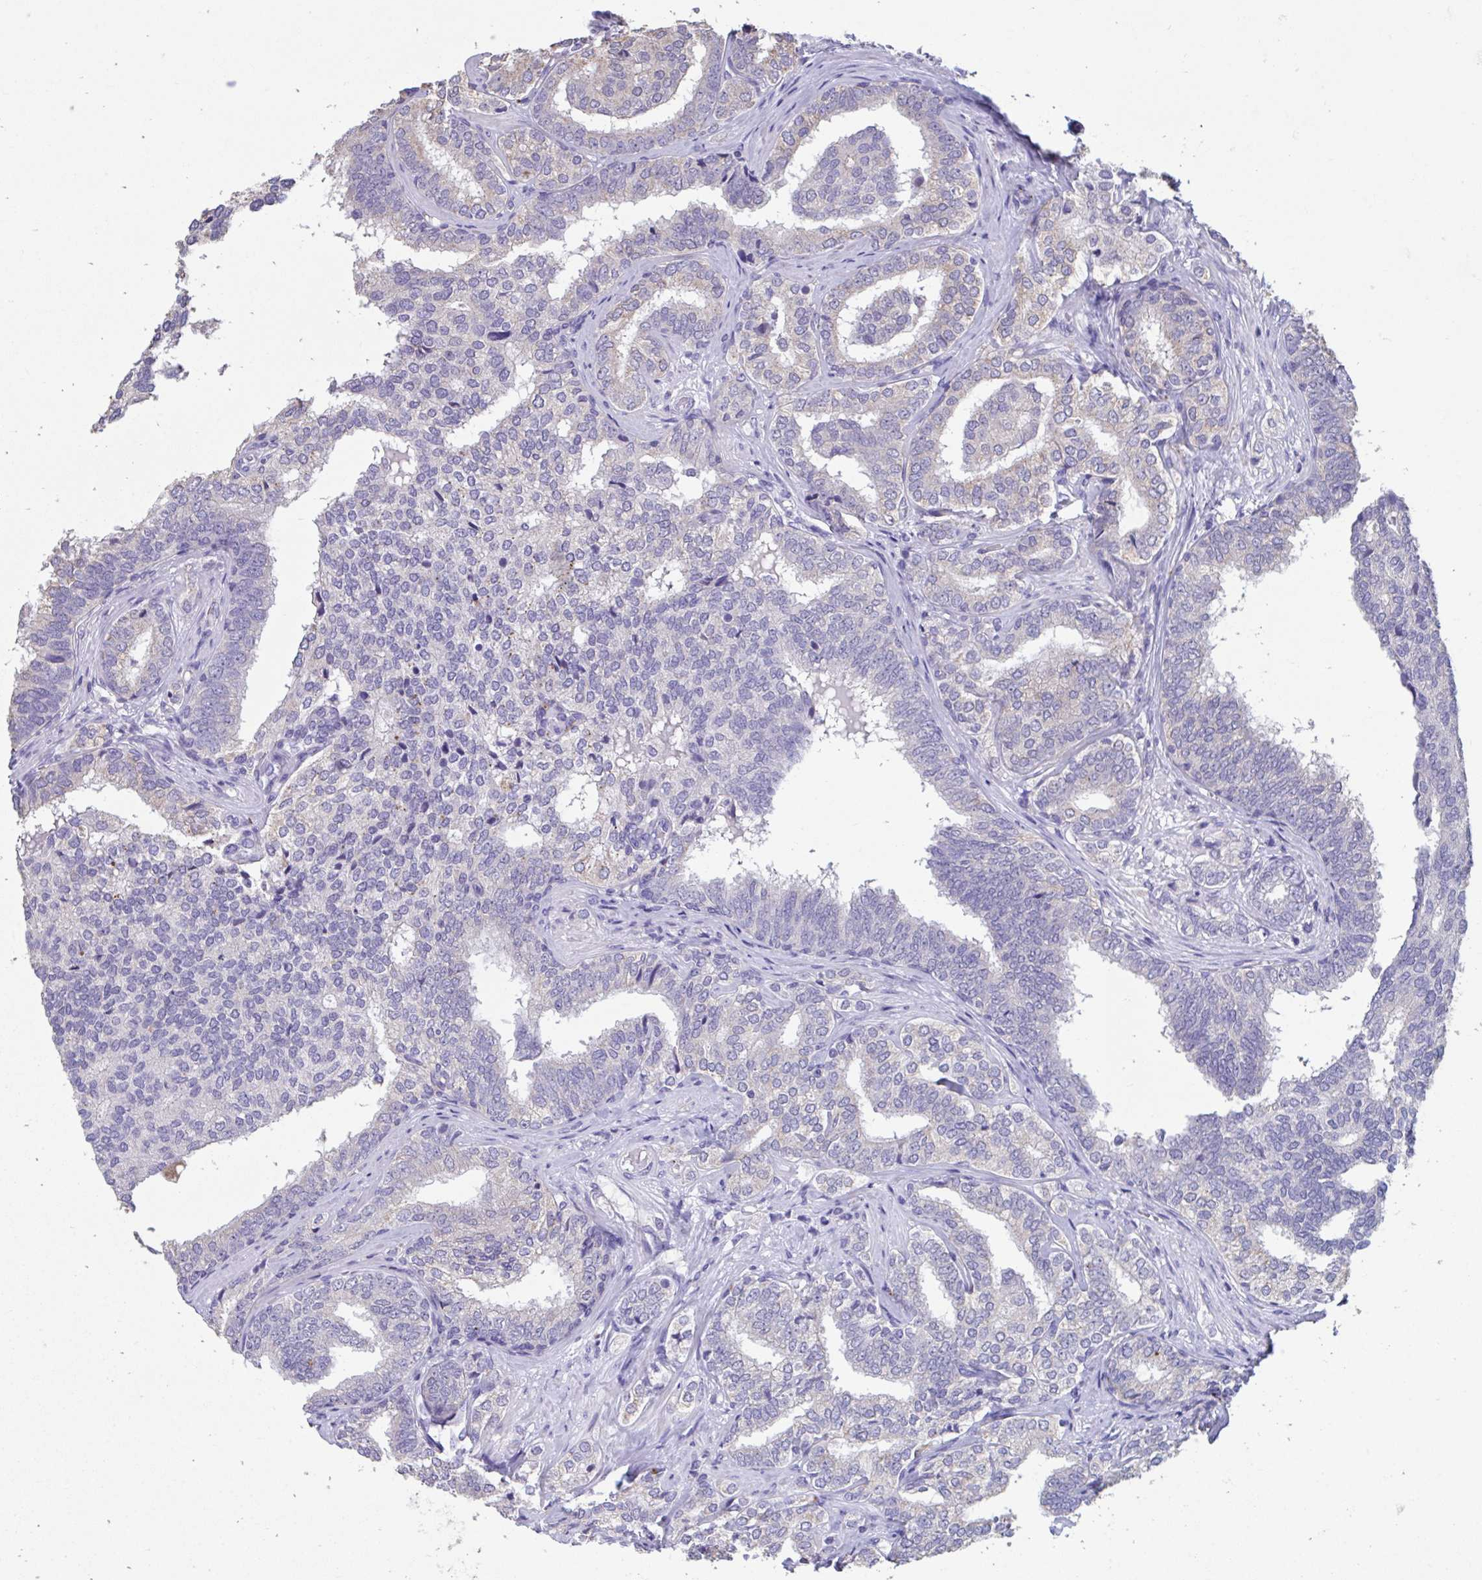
{"staining": {"intensity": "negative", "quantity": "none", "location": "none"}, "tissue": "prostate cancer", "cell_type": "Tumor cells", "image_type": "cancer", "snomed": [{"axis": "morphology", "description": "Adenocarcinoma, High grade"}, {"axis": "topography", "description": "Prostate"}], "caption": "The histopathology image shows no significant expression in tumor cells of prostate high-grade adenocarcinoma.", "gene": "GPR162", "patient": {"sex": "male", "age": 72}}